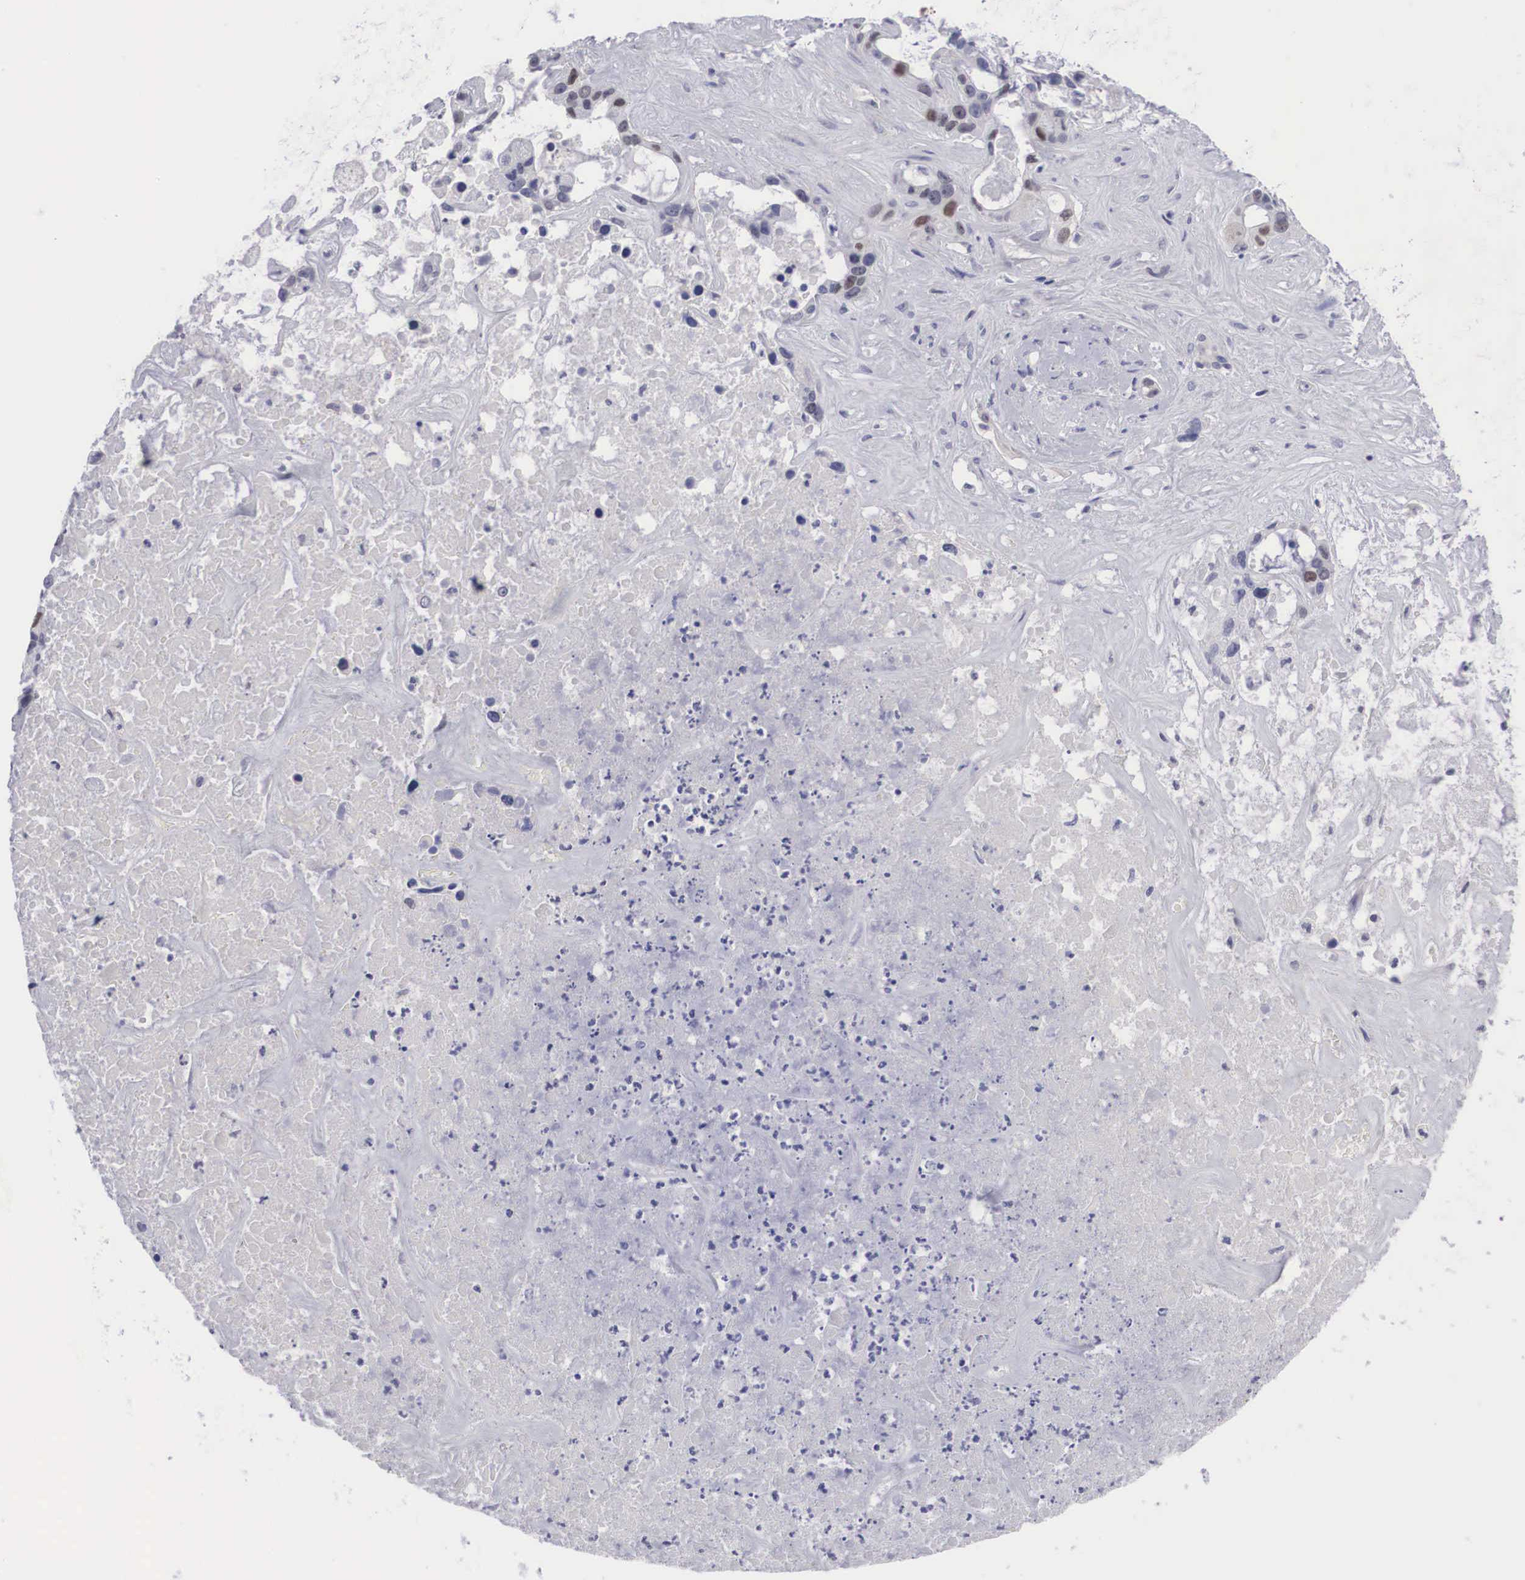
{"staining": {"intensity": "negative", "quantity": "none", "location": "none"}, "tissue": "liver cancer", "cell_type": "Tumor cells", "image_type": "cancer", "snomed": [{"axis": "morphology", "description": "Cholangiocarcinoma"}, {"axis": "topography", "description": "Liver"}], "caption": "Protein analysis of liver cancer displays no significant expression in tumor cells.", "gene": "MAST4", "patient": {"sex": "female", "age": 65}}